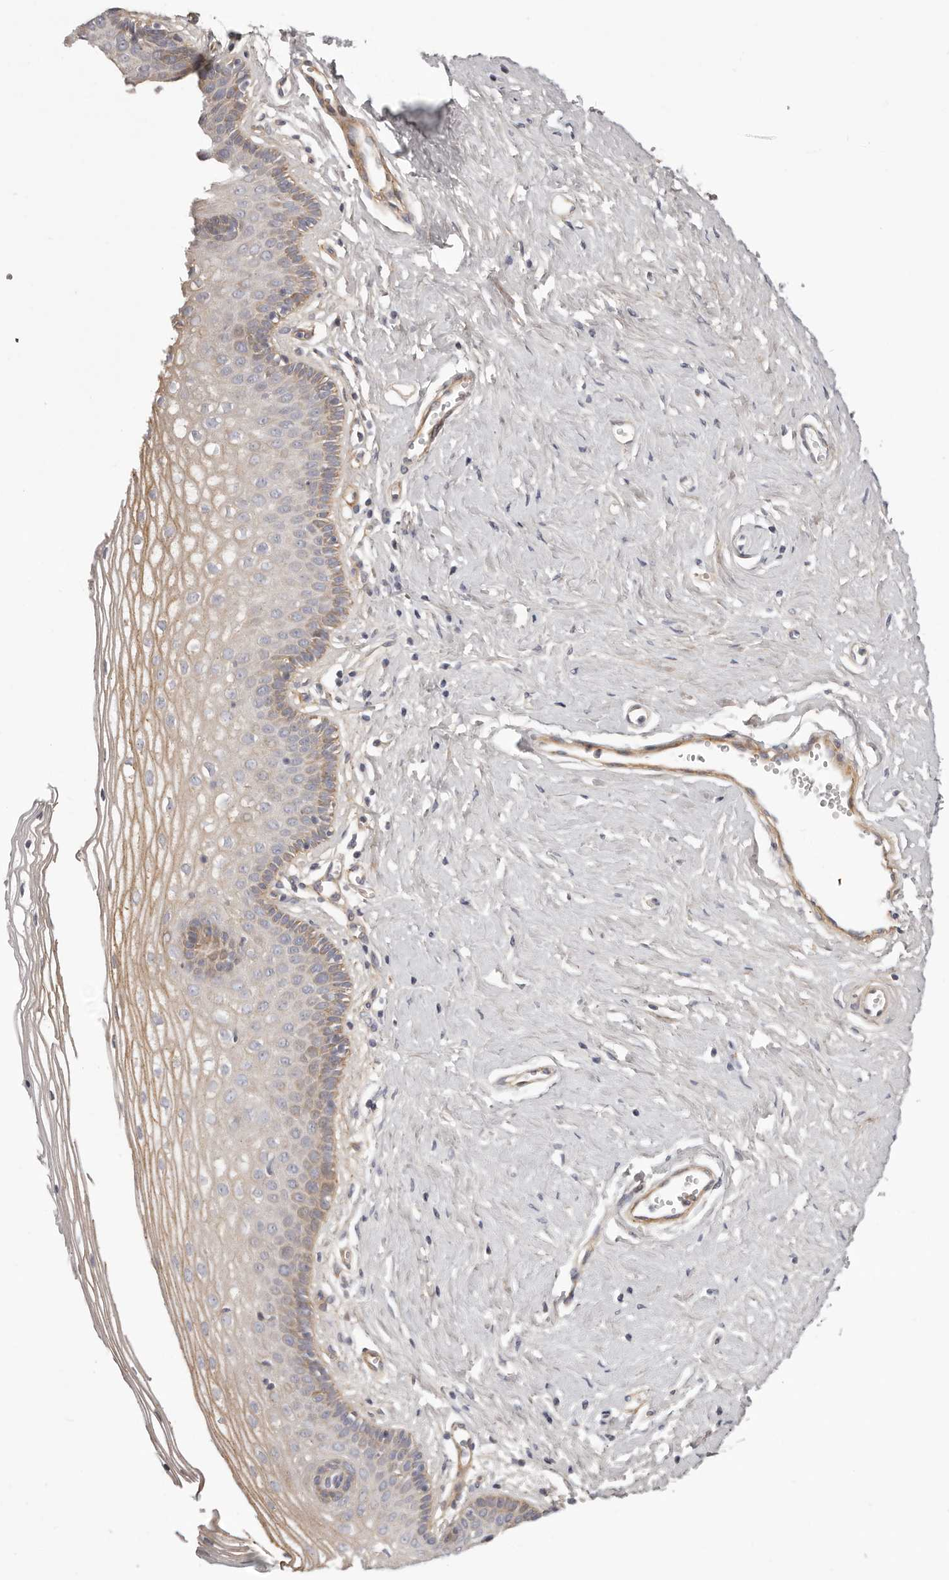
{"staining": {"intensity": "moderate", "quantity": "25%-75%", "location": "cytoplasmic/membranous"}, "tissue": "vagina", "cell_type": "Squamous epithelial cells", "image_type": "normal", "snomed": [{"axis": "morphology", "description": "Normal tissue, NOS"}, {"axis": "topography", "description": "Vagina"}], "caption": "Vagina was stained to show a protein in brown. There is medium levels of moderate cytoplasmic/membranous staining in approximately 25%-75% of squamous epithelial cells. (brown staining indicates protein expression, while blue staining denotes nuclei).", "gene": "MRPS10", "patient": {"sex": "female", "age": 32}}